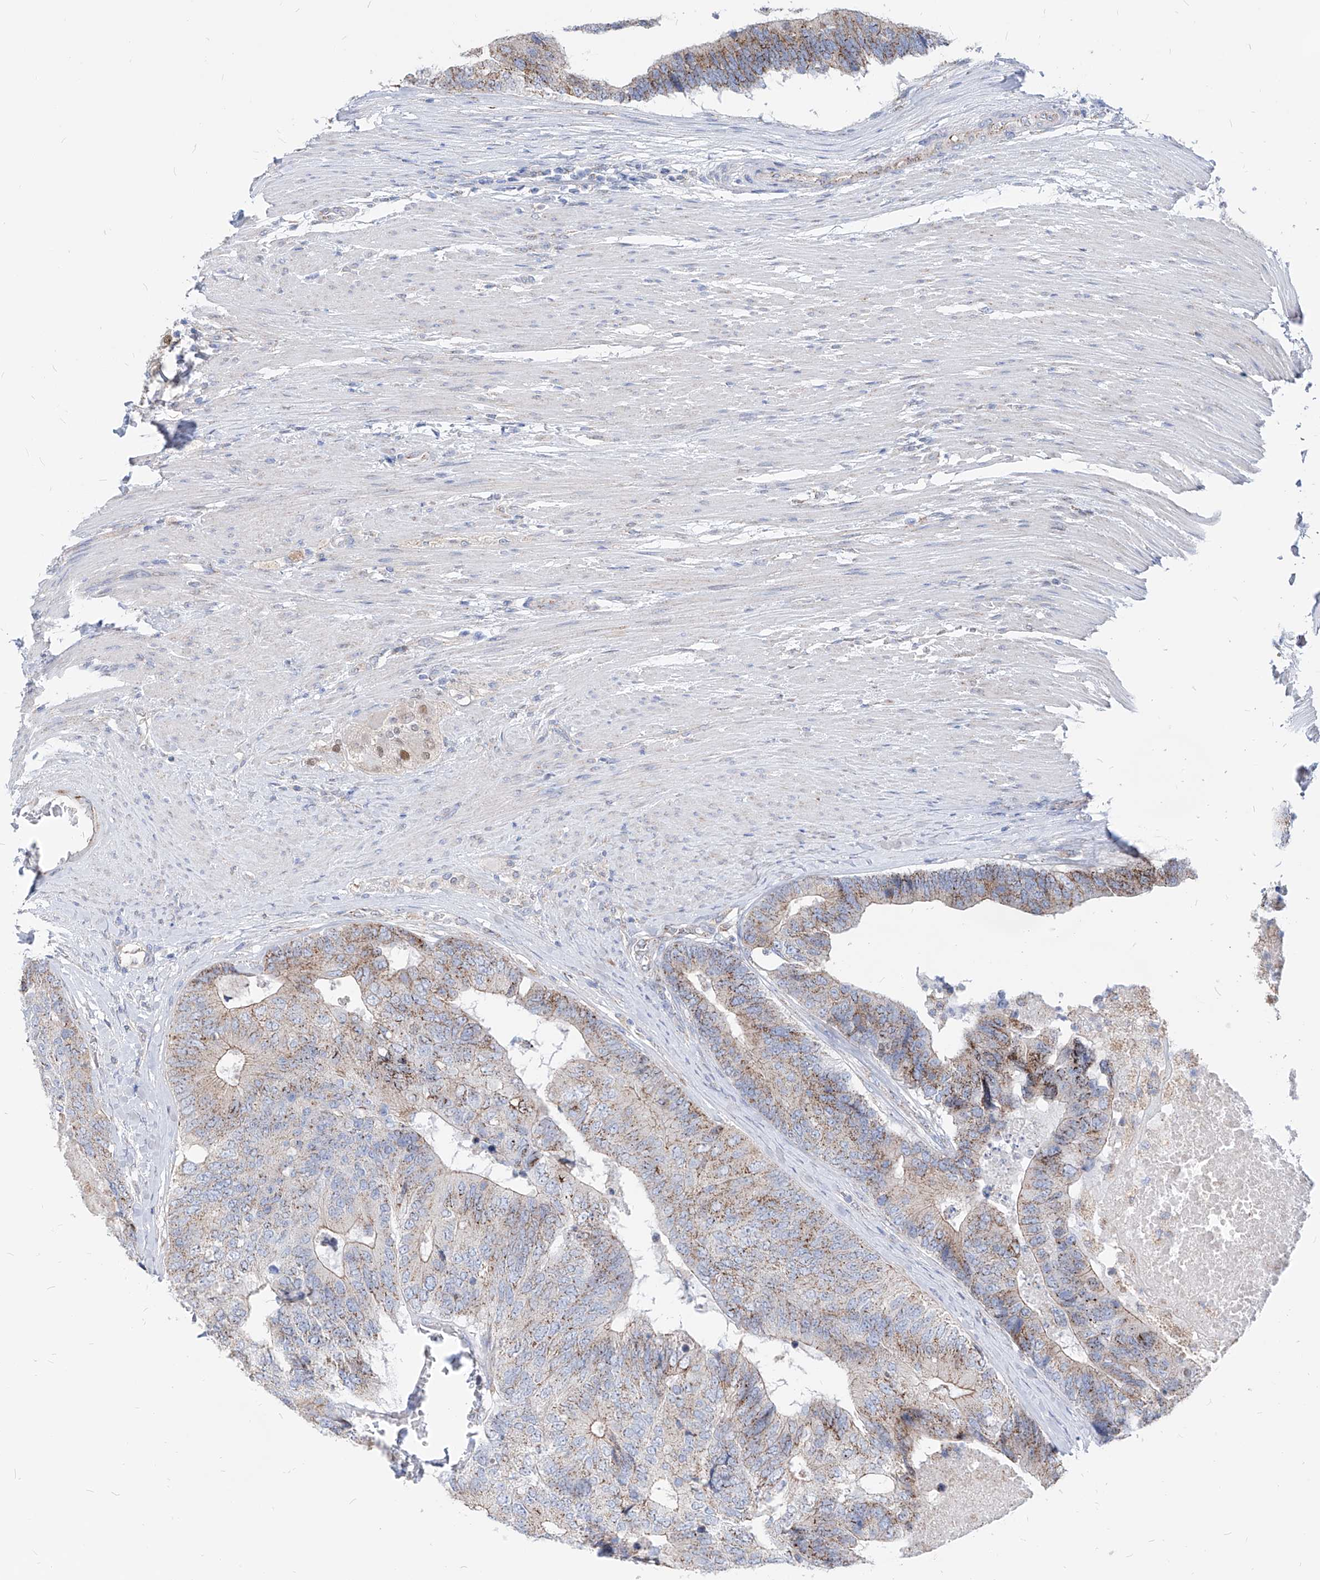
{"staining": {"intensity": "weak", "quantity": ">75%", "location": "cytoplasmic/membranous"}, "tissue": "colorectal cancer", "cell_type": "Tumor cells", "image_type": "cancer", "snomed": [{"axis": "morphology", "description": "Adenocarcinoma, NOS"}, {"axis": "topography", "description": "Colon"}], "caption": "Colorectal cancer (adenocarcinoma) was stained to show a protein in brown. There is low levels of weak cytoplasmic/membranous positivity in approximately >75% of tumor cells. (DAB IHC with brightfield microscopy, high magnification).", "gene": "AGPS", "patient": {"sex": "female", "age": 67}}